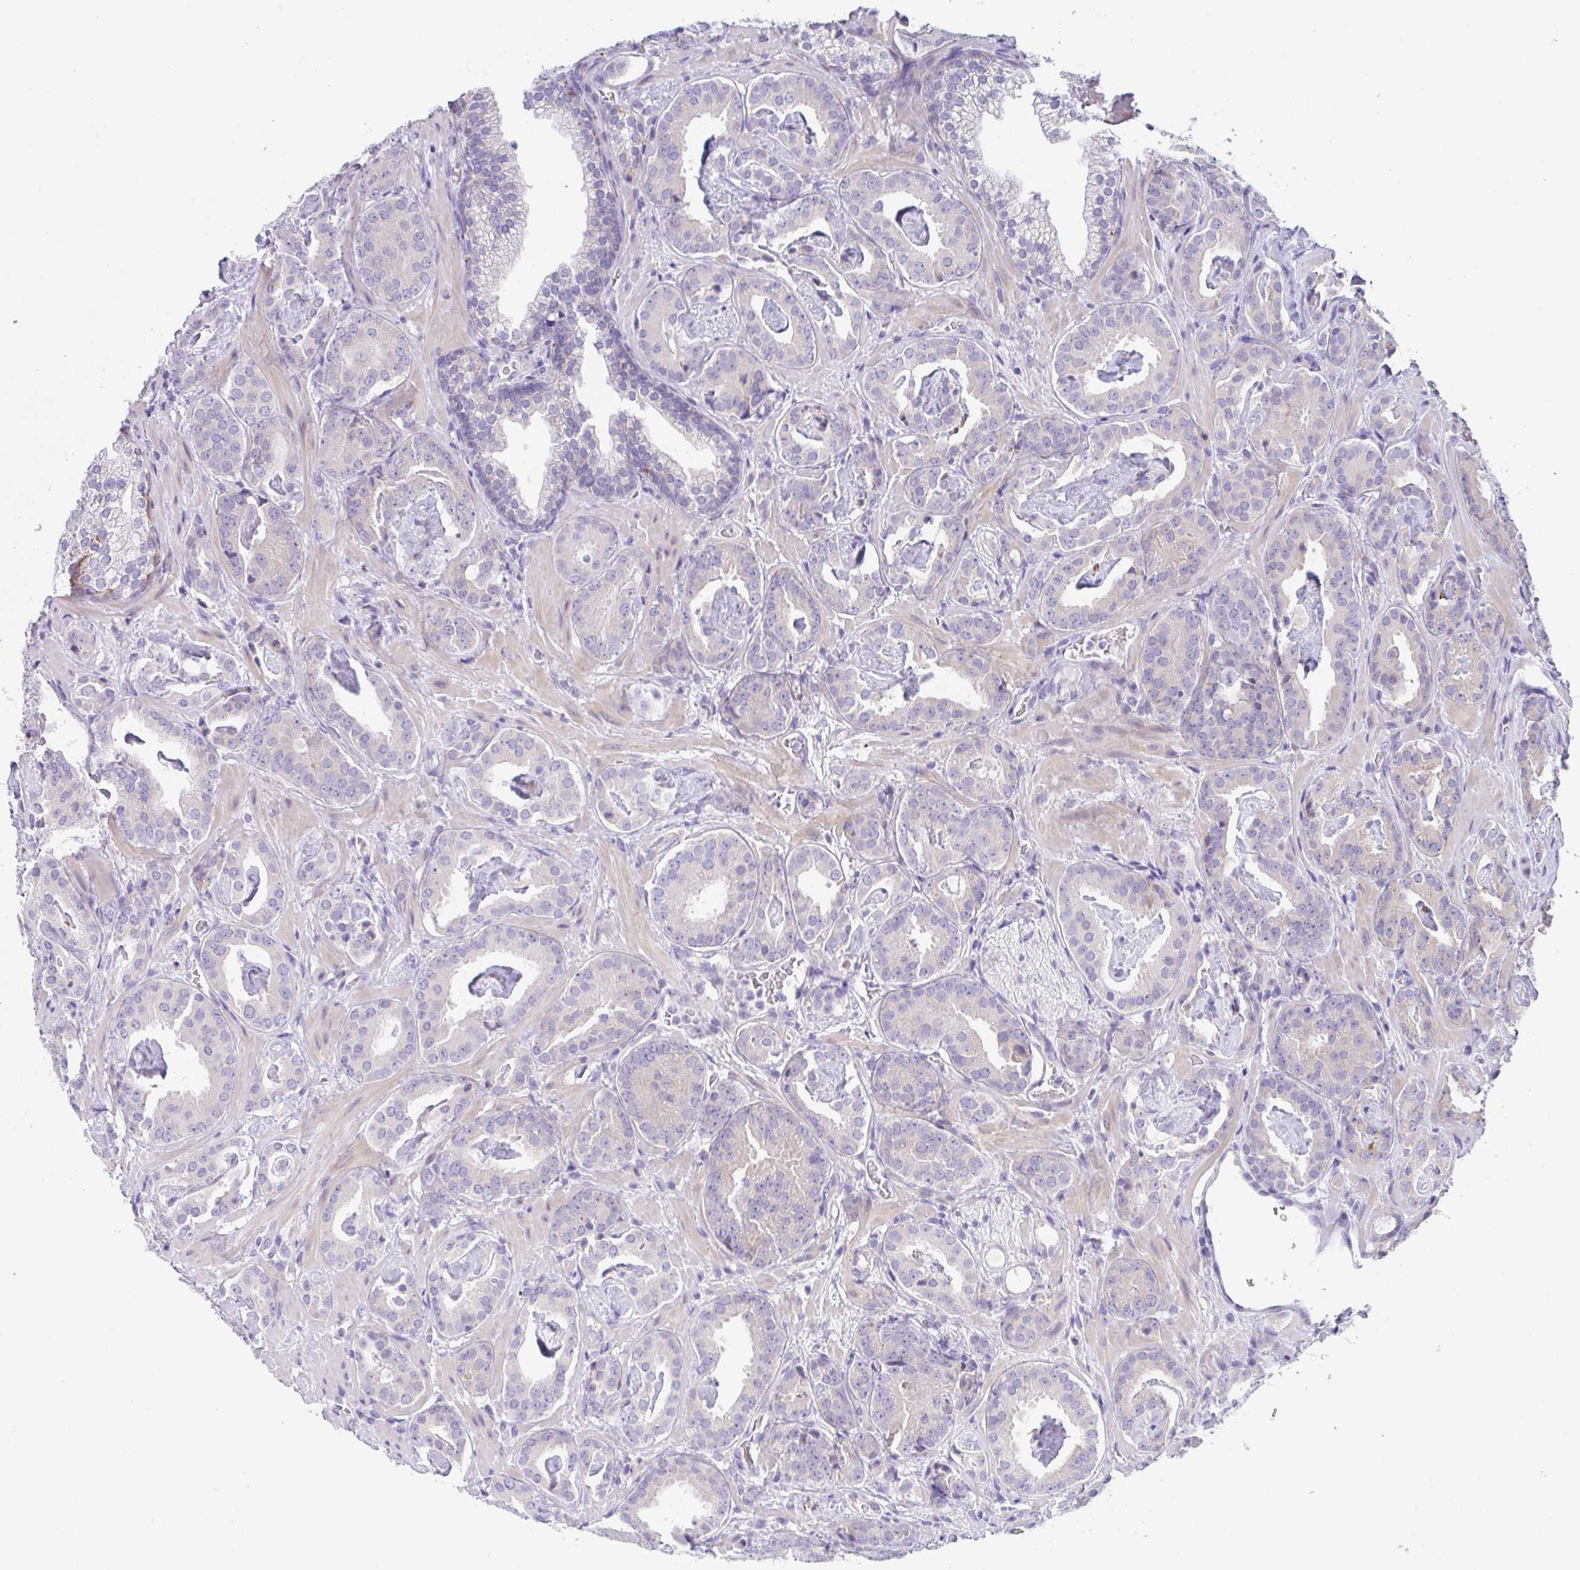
{"staining": {"intensity": "negative", "quantity": "none", "location": "none"}, "tissue": "prostate cancer", "cell_type": "Tumor cells", "image_type": "cancer", "snomed": [{"axis": "morphology", "description": "Adenocarcinoma, Low grade"}, {"axis": "topography", "description": "Prostate"}], "caption": "Prostate adenocarcinoma (low-grade) was stained to show a protein in brown. There is no significant expression in tumor cells. (DAB IHC visualized using brightfield microscopy, high magnification).", "gene": "TRAF4", "patient": {"sex": "male", "age": 62}}